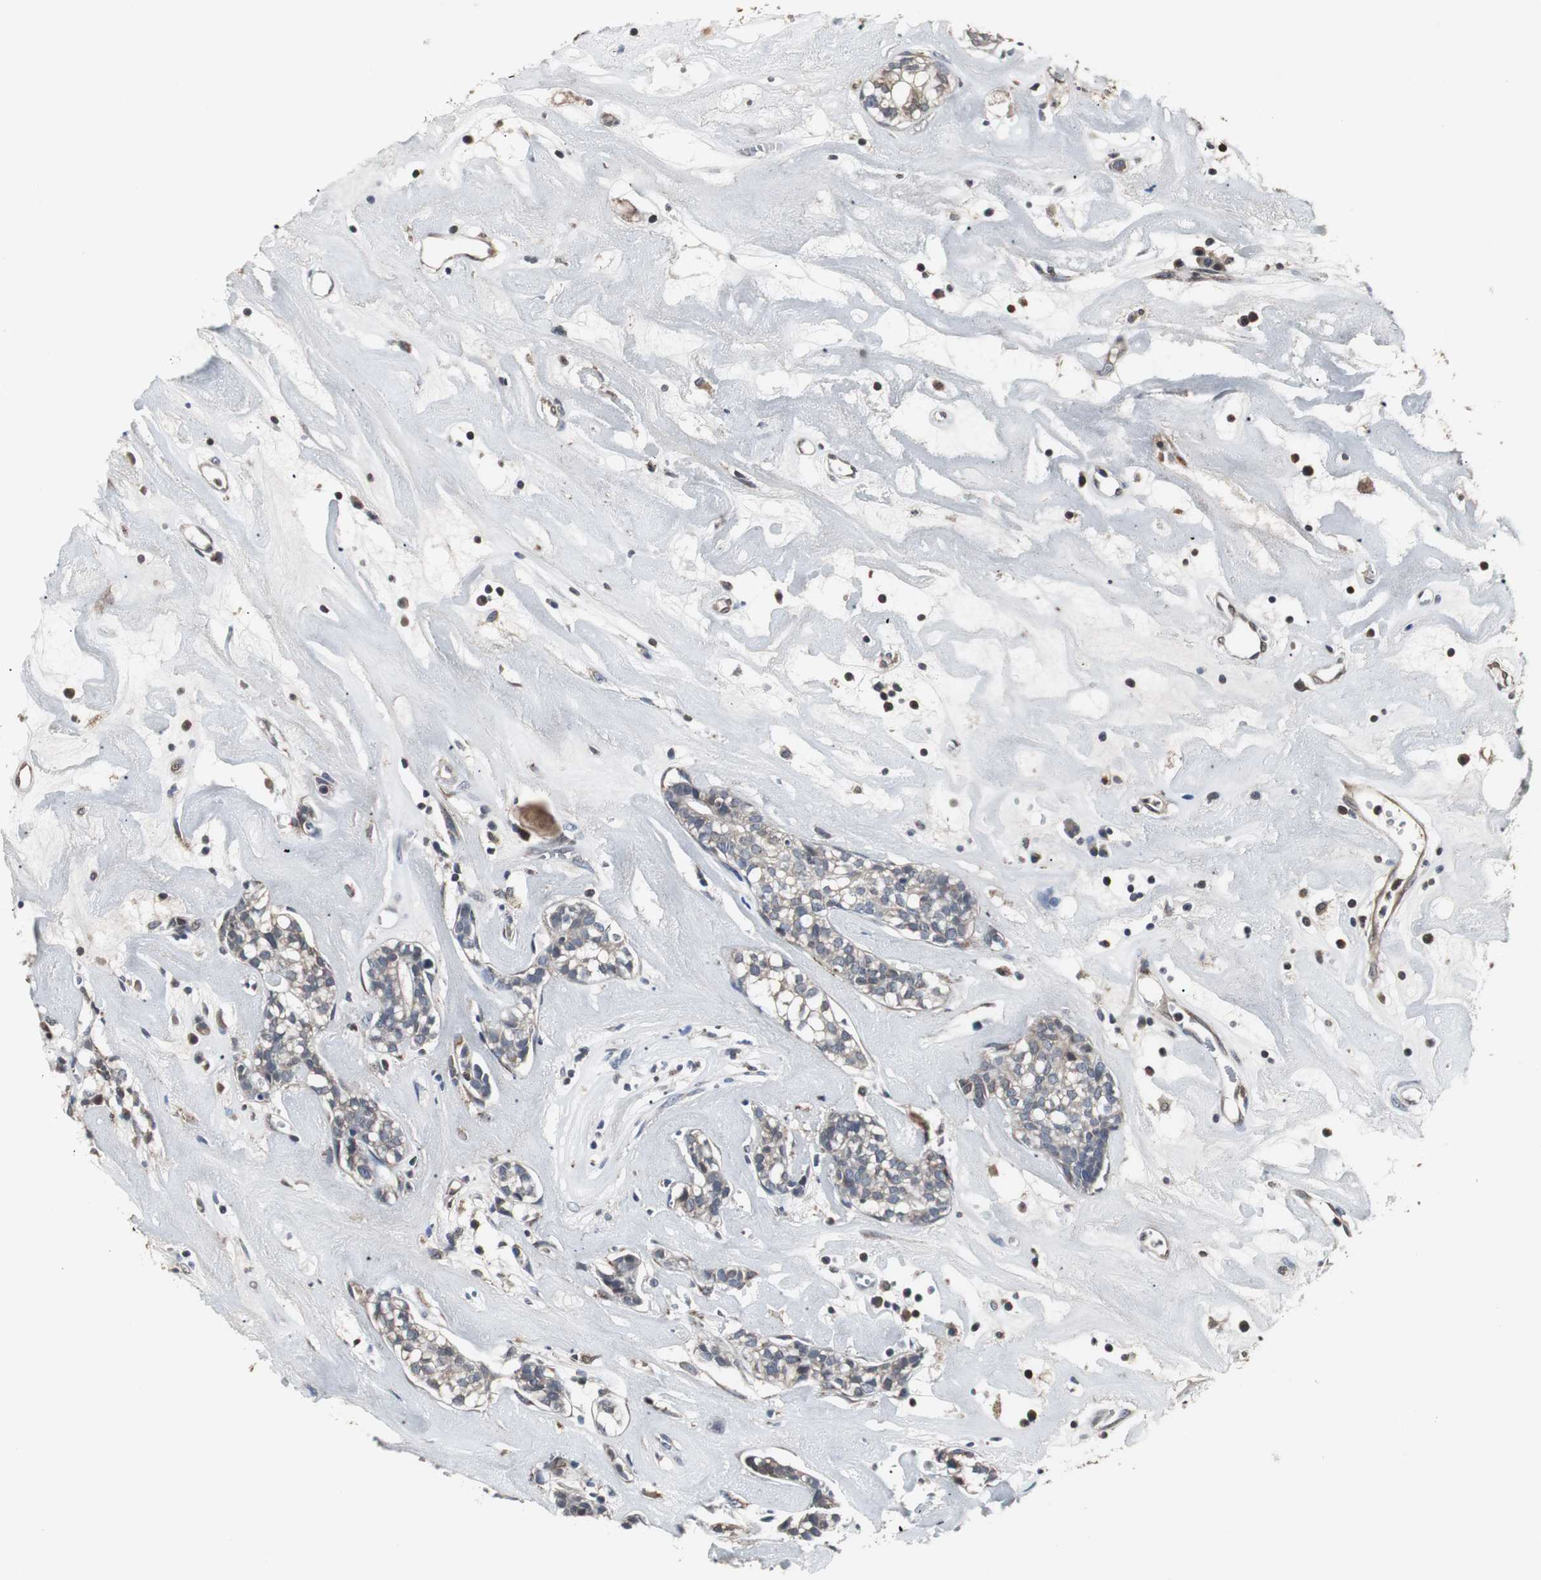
{"staining": {"intensity": "weak", "quantity": "25%-75%", "location": "cytoplasmic/membranous"}, "tissue": "head and neck cancer", "cell_type": "Tumor cells", "image_type": "cancer", "snomed": [{"axis": "morphology", "description": "Adenocarcinoma, NOS"}, {"axis": "topography", "description": "Salivary gland"}, {"axis": "topography", "description": "Head-Neck"}], "caption": "Brown immunohistochemical staining in human head and neck adenocarcinoma demonstrates weak cytoplasmic/membranous positivity in about 25%-75% of tumor cells.", "gene": "ZSCAN22", "patient": {"sex": "female", "age": 65}}